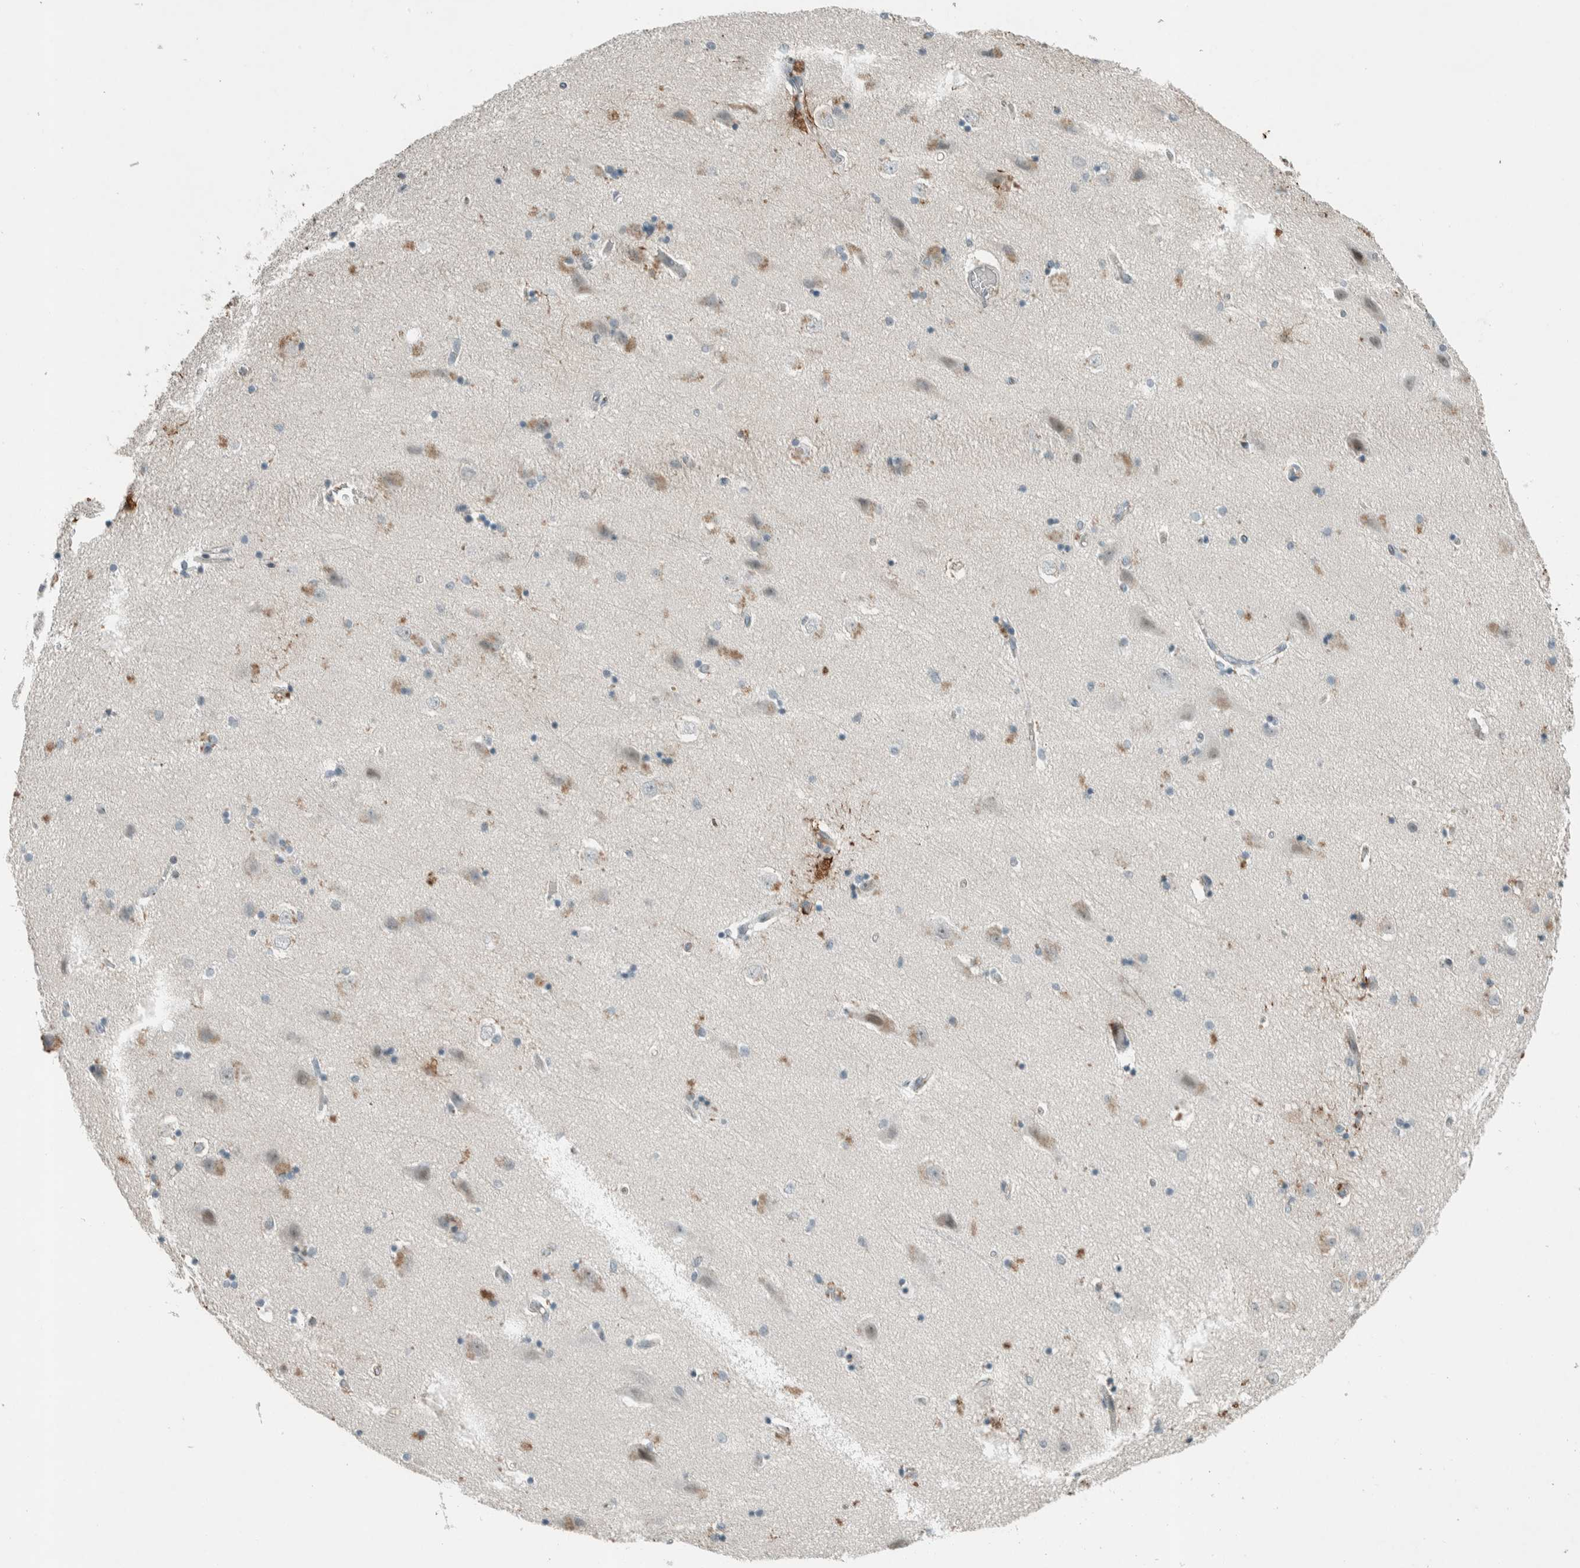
{"staining": {"intensity": "weak", "quantity": "<25%", "location": "cytoplasmic/membranous"}, "tissue": "hippocampus", "cell_type": "Glial cells", "image_type": "normal", "snomed": [{"axis": "morphology", "description": "Normal tissue, NOS"}, {"axis": "topography", "description": "Hippocampus"}], "caption": "Glial cells show no significant protein positivity in unremarkable hippocampus. (Brightfield microscopy of DAB IHC at high magnification).", "gene": "CERCAM", "patient": {"sex": "female", "age": 54}}